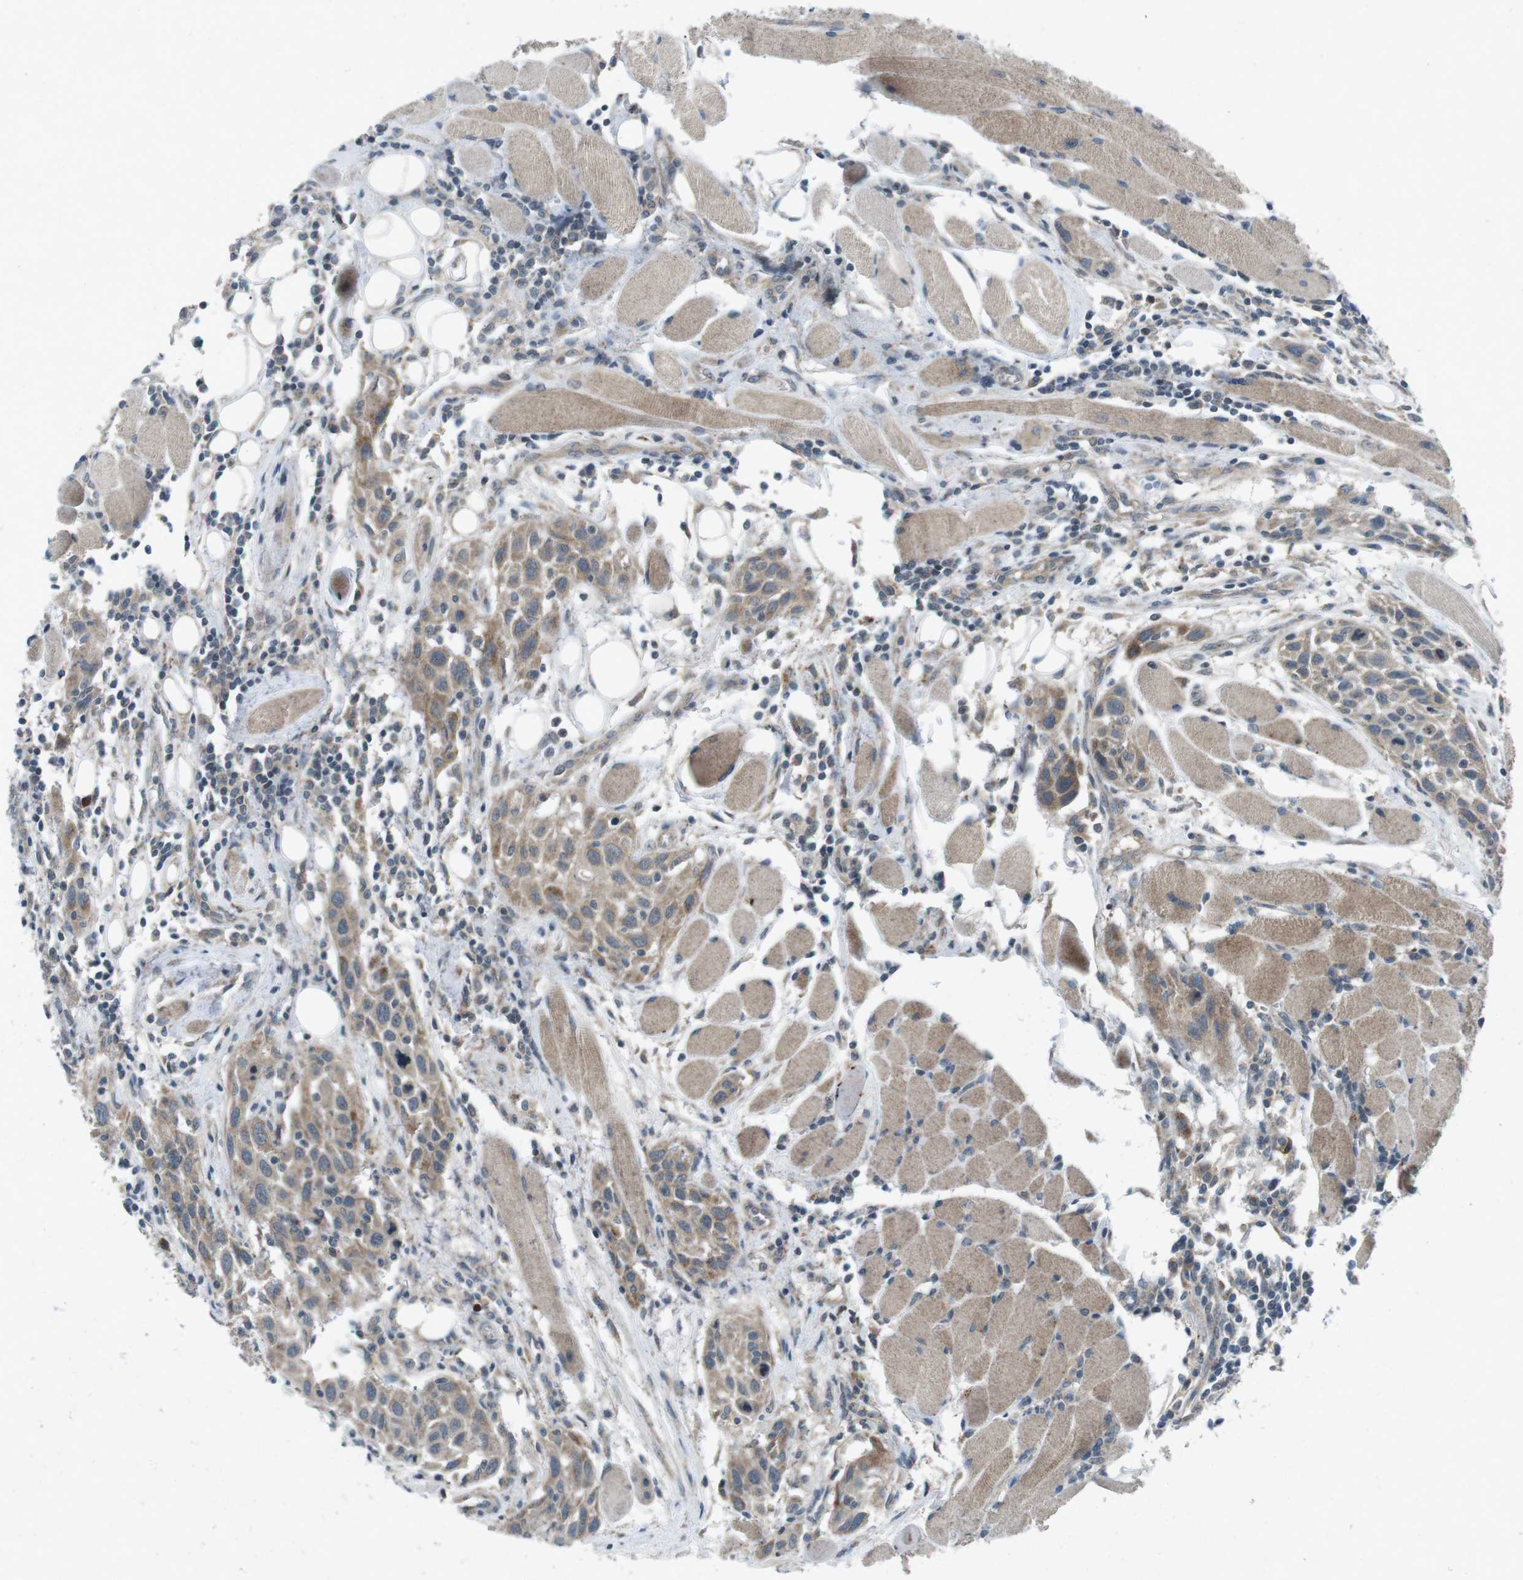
{"staining": {"intensity": "moderate", "quantity": ">75%", "location": "cytoplasmic/membranous"}, "tissue": "head and neck cancer", "cell_type": "Tumor cells", "image_type": "cancer", "snomed": [{"axis": "morphology", "description": "Squamous cell carcinoma, NOS"}, {"axis": "topography", "description": "Oral tissue"}, {"axis": "topography", "description": "Head-Neck"}], "caption": "Protein staining by immunohistochemistry (IHC) displays moderate cytoplasmic/membranous positivity in approximately >75% of tumor cells in head and neck cancer.", "gene": "CDK16", "patient": {"sex": "female", "age": 50}}